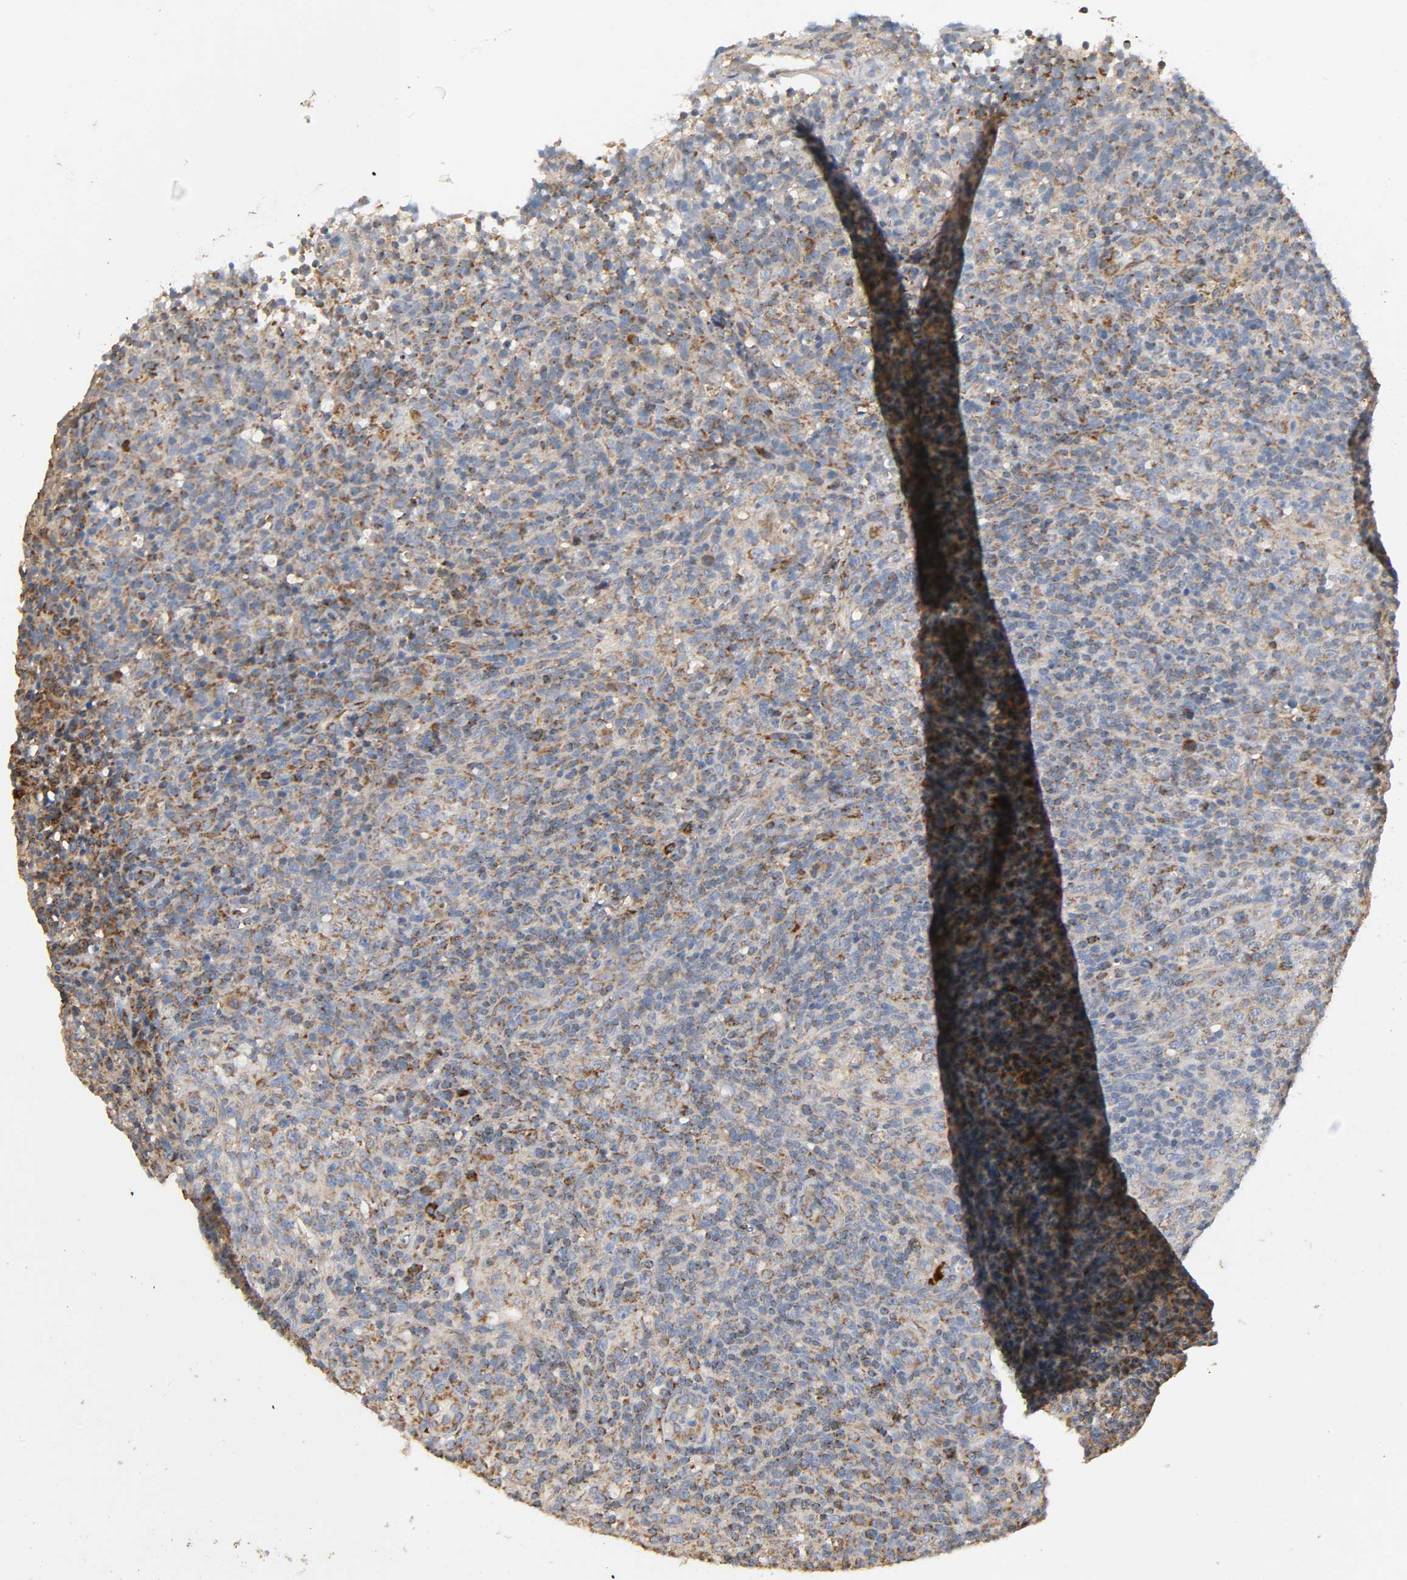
{"staining": {"intensity": "weak", "quantity": "25%-75%", "location": "cytoplasmic/membranous"}, "tissue": "lymphoma", "cell_type": "Tumor cells", "image_type": "cancer", "snomed": [{"axis": "morphology", "description": "Malignant lymphoma, non-Hodgkin's type, High grade"}, {"axis": "topography", "description": "Lymph node"}], "caption": "Human malignant lymphoma, non-Hodgkin's type (high-grade) stained with a brown dye exhibits weak cytoplasmic/membranous positive staining in about 25%-75% of tumor cells.", "gene": "NDUFS3", "patient": {"sex": "female", "age": 76}}